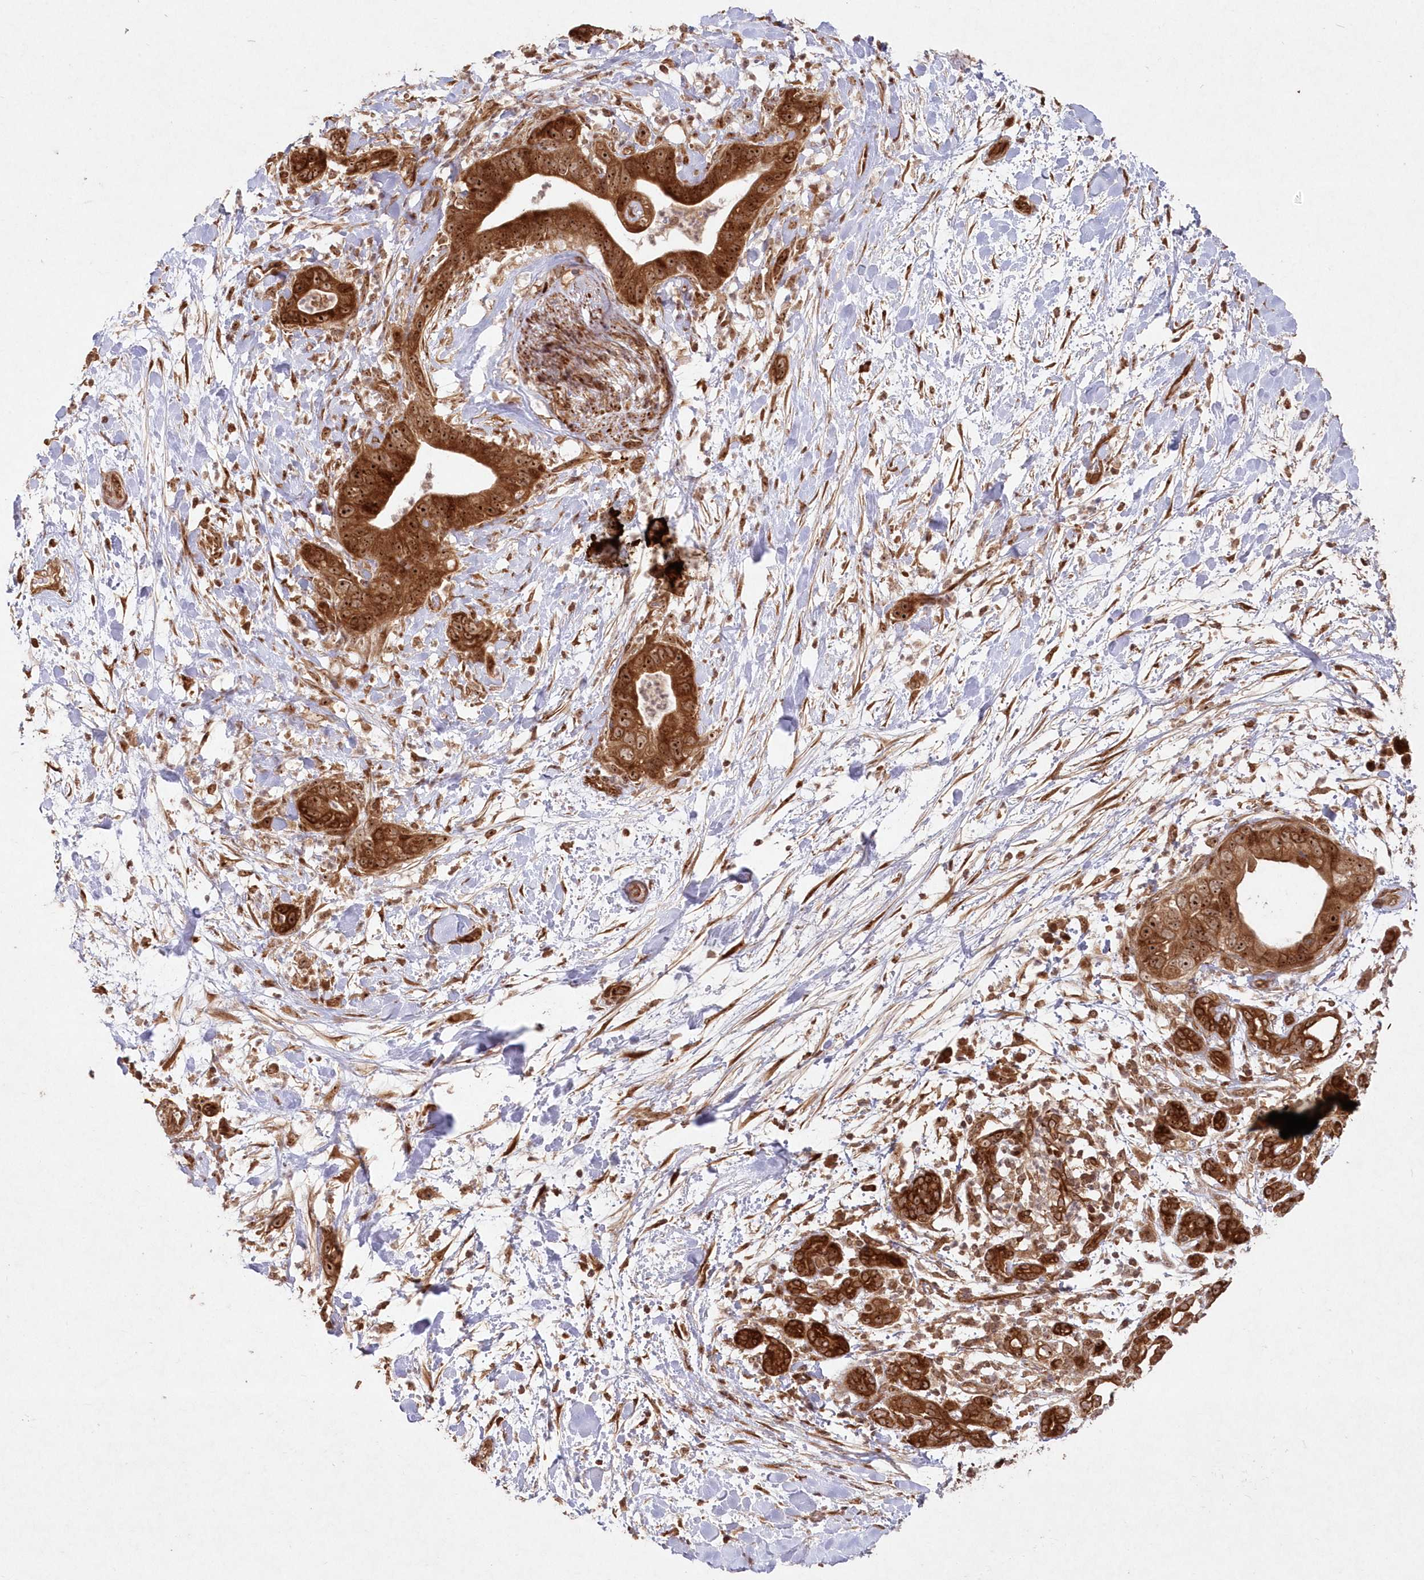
{"staining": {"intensity": "strong", "quantity": ">75%", "location": "cytoplasmic/membranous,nuclear"}, "tissue": "pancreatic cancer", "cell_type": "Tumor cells", "image_type": "cancer", "snomed": [{"axis": "morphology", "description": "Adenocarcinoma, NOS"}, {"axis": "topography", "description": "Pancreas"}], "caption": "The immunohistochemical stain shows strong cytoplasmic/membranous and nuclear staining in tumor cells of adenocarcinoma (pancreatic) tissue. (DAB IHC, brown staining for protein, blue staining for nuclei).", "gene": "SERINC1", "patient": {"sex": "female", "age": 78}}